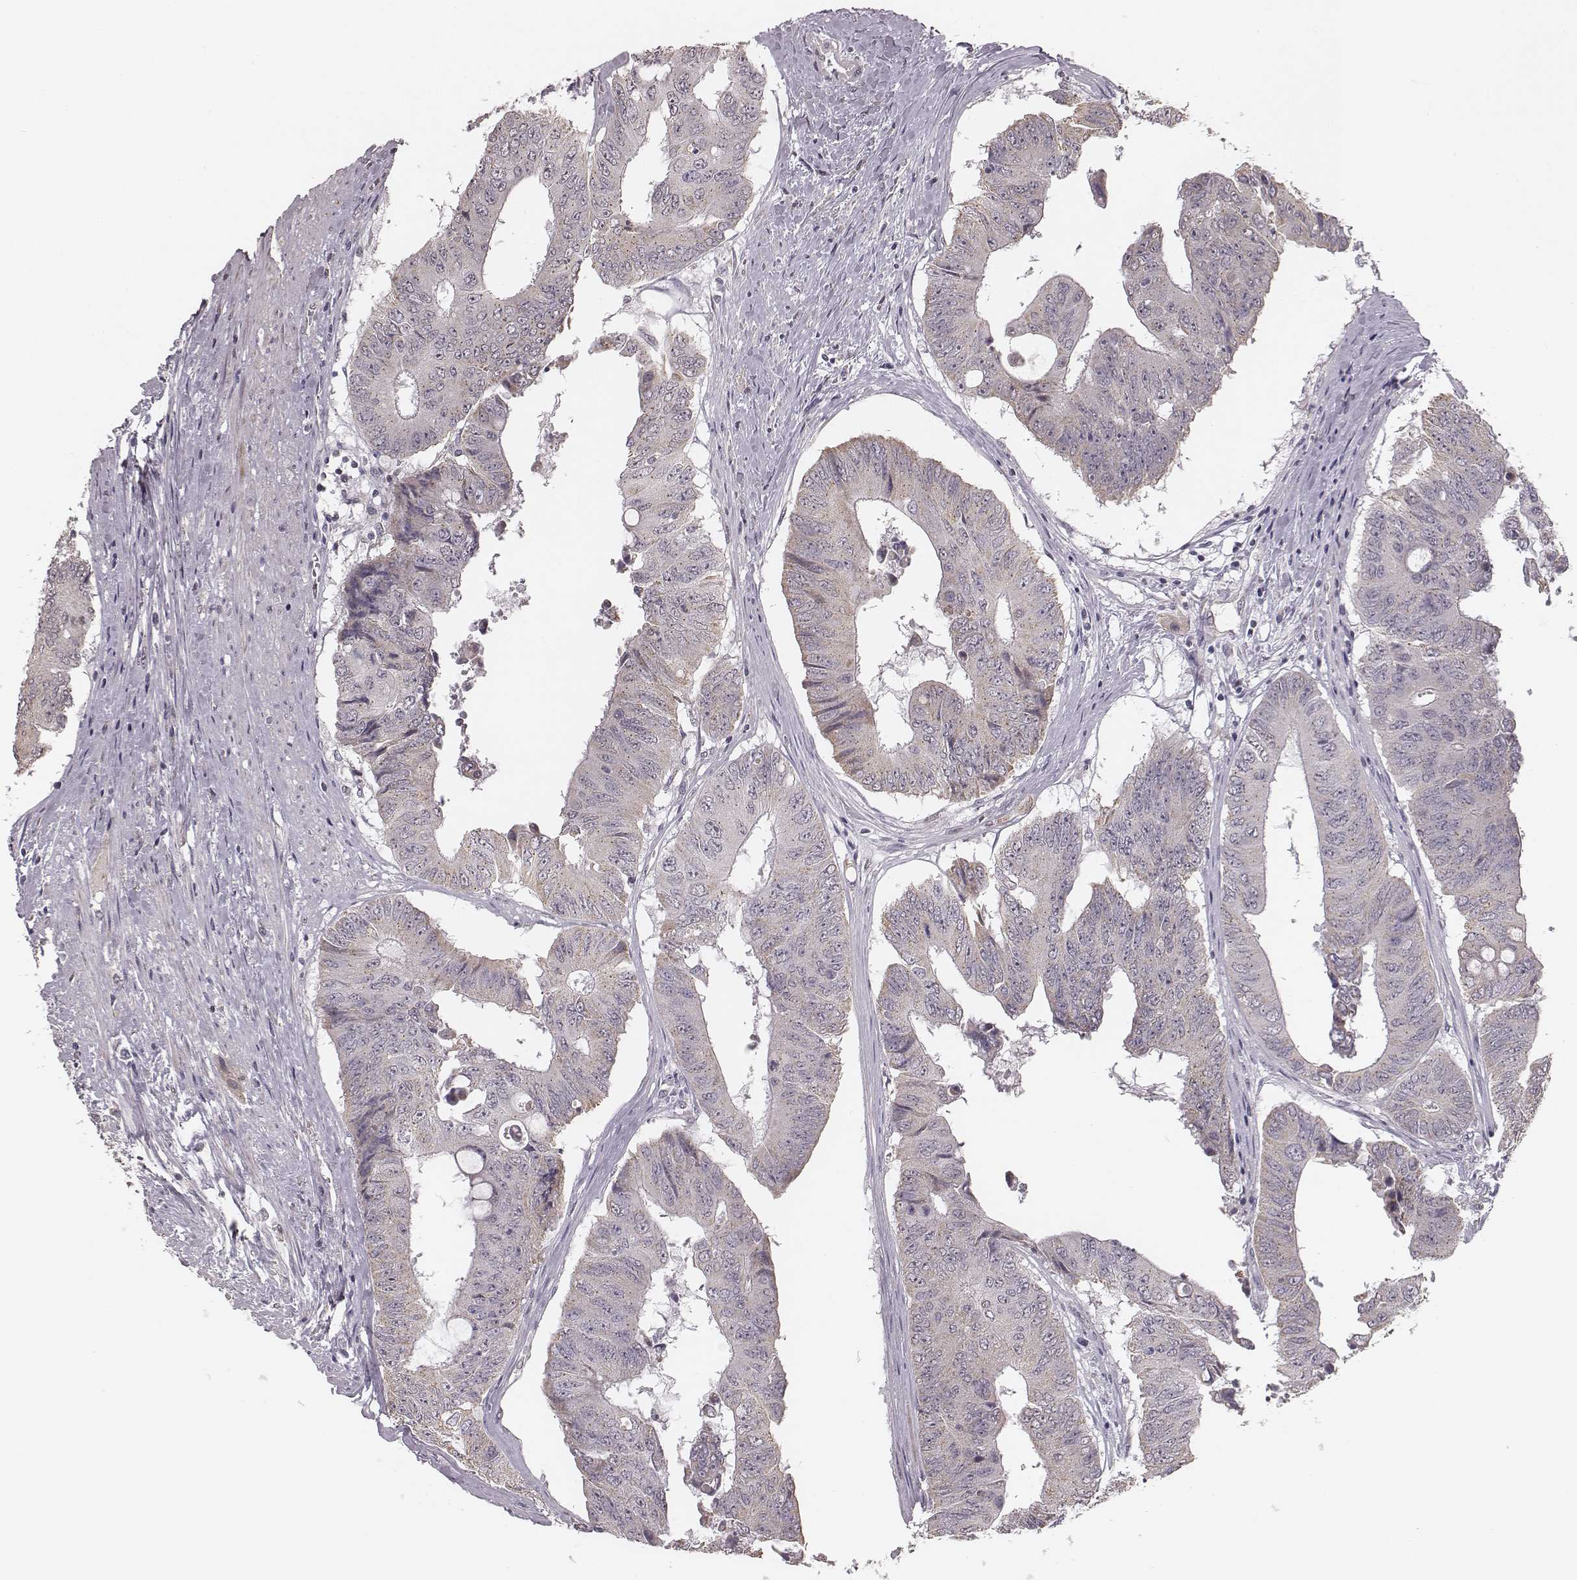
{"staining": {"intensity": "negative", "quantity": "none", "location": "none"}, "tissue": "colorectal cancer", "cell_type": "Tumor cells", "image_type": "cancer", "snomed": [{"axis": "morphology", "description": "Adenocarcinoma, NOS"}, {"axis": "topography", "description": "Rectum"}], "caption": "There is no significant staining in tumor cells of adenocarcinoma (colorectal). The staining is performed using DAB (3,3'-diaminobenzidine) brown chromogen with nuclei counter-stained in using hematoxylin.", "gene": "SLC7A4", "patient": {"sex": "male", "age": 59}}